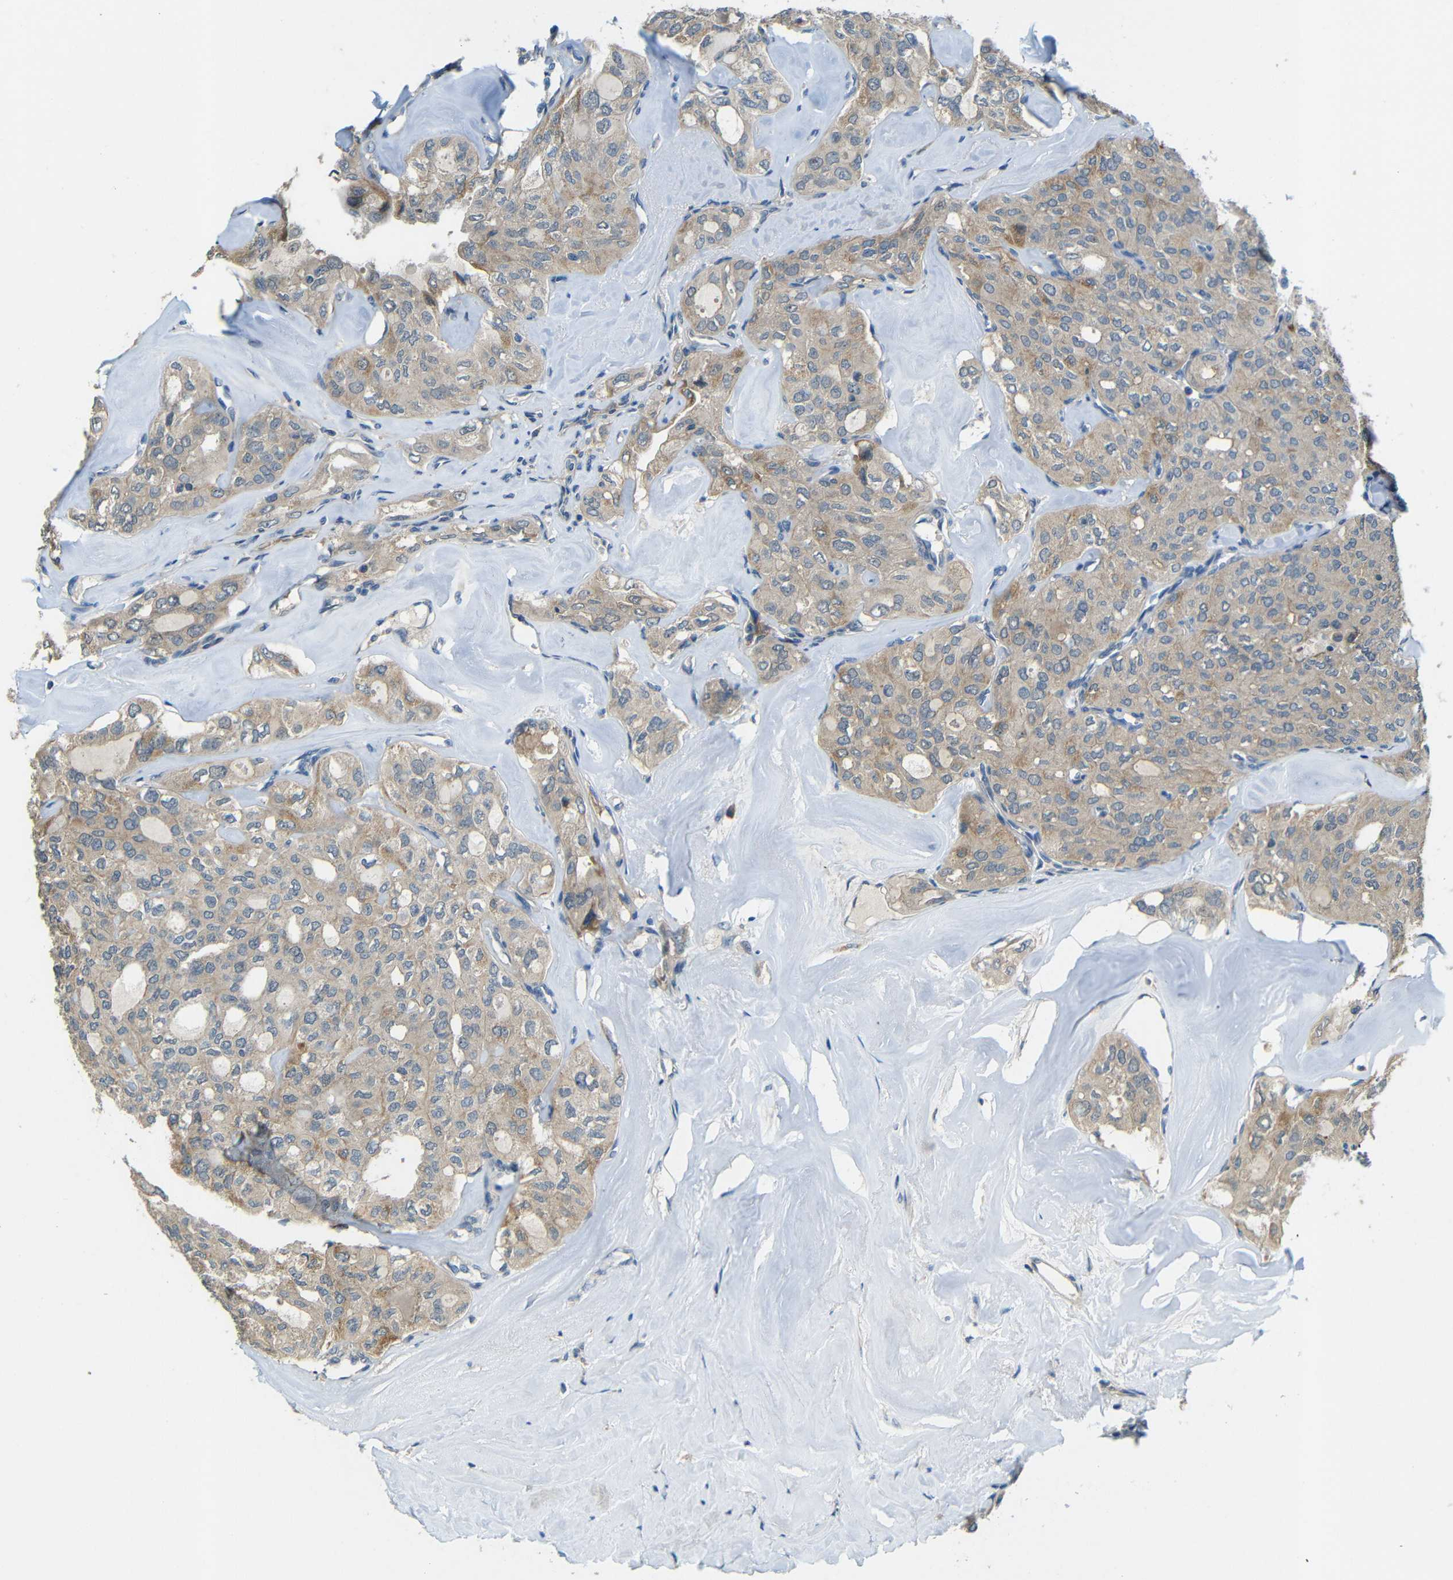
{"staining": {"intensity": "weak", "quantity": ">75%", "location": "cytoplasmic/membranous"}, "tissue": "thyroid cancer", "cell_type": "Tumor cells", "image_type": "cancer", "snomed": [{"axis": "morphology", "description": "Follicular adenoma carcinoma, NOS"}, {"axis": "topography", "description": "Thyroid gland"}], "caption": "Weak cytoplasmic/membranous positivity is seen in approximately >75% of tumor cells in follicular adenoma carcinoma (thyroid).", "gene": "FNDC3A", "patient": {"sex": "male", "age": 75}}